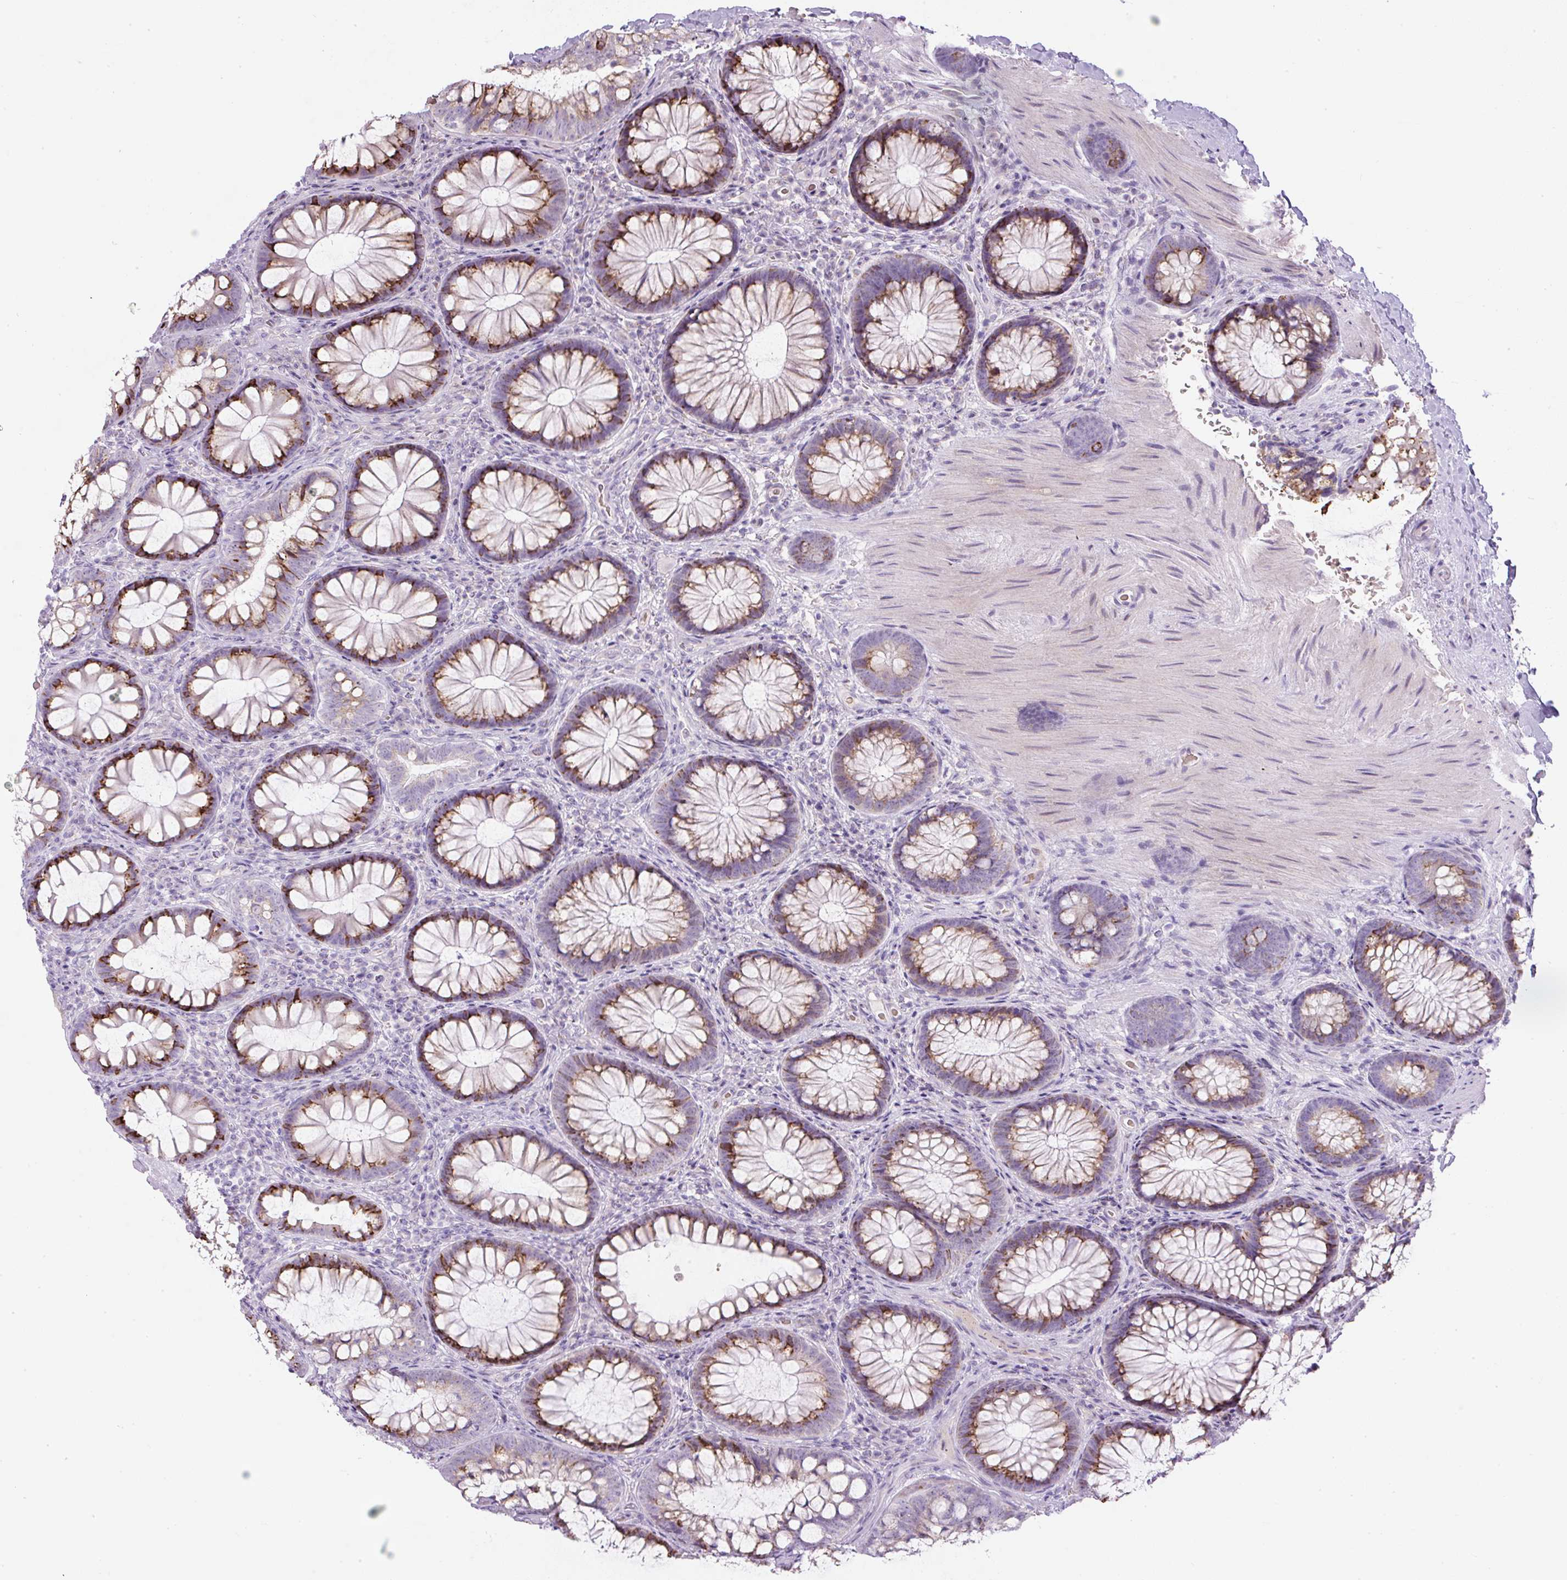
{"staining": {"intensity": "negative", "quantity": "none", "location": "none"}, "tissue": "colon", "cell_type": "Endothelial cells", "image_type": "normal", "snomed": [{"axis": "morphology", "description": "Normal tissue, NOS"}, {"axis": "morphology", "description": "Adenoma, NOS"}, {"axis": "topography", "description": "Soft tissue"}, {"axis": "topography", "description": "Colon"}], "caption": "IHC micrograph of benign colon: human colon stained with DAB shows no significant protein positivity in endothelial cells. (Stains: DAB immunohistochemistry (IHC) with hematoxylin counter stain, Microscopy: brightfield microscopy at high magnification).", "gene": "FGFBP3", "patient": {"sex": "male", "age": 47}}